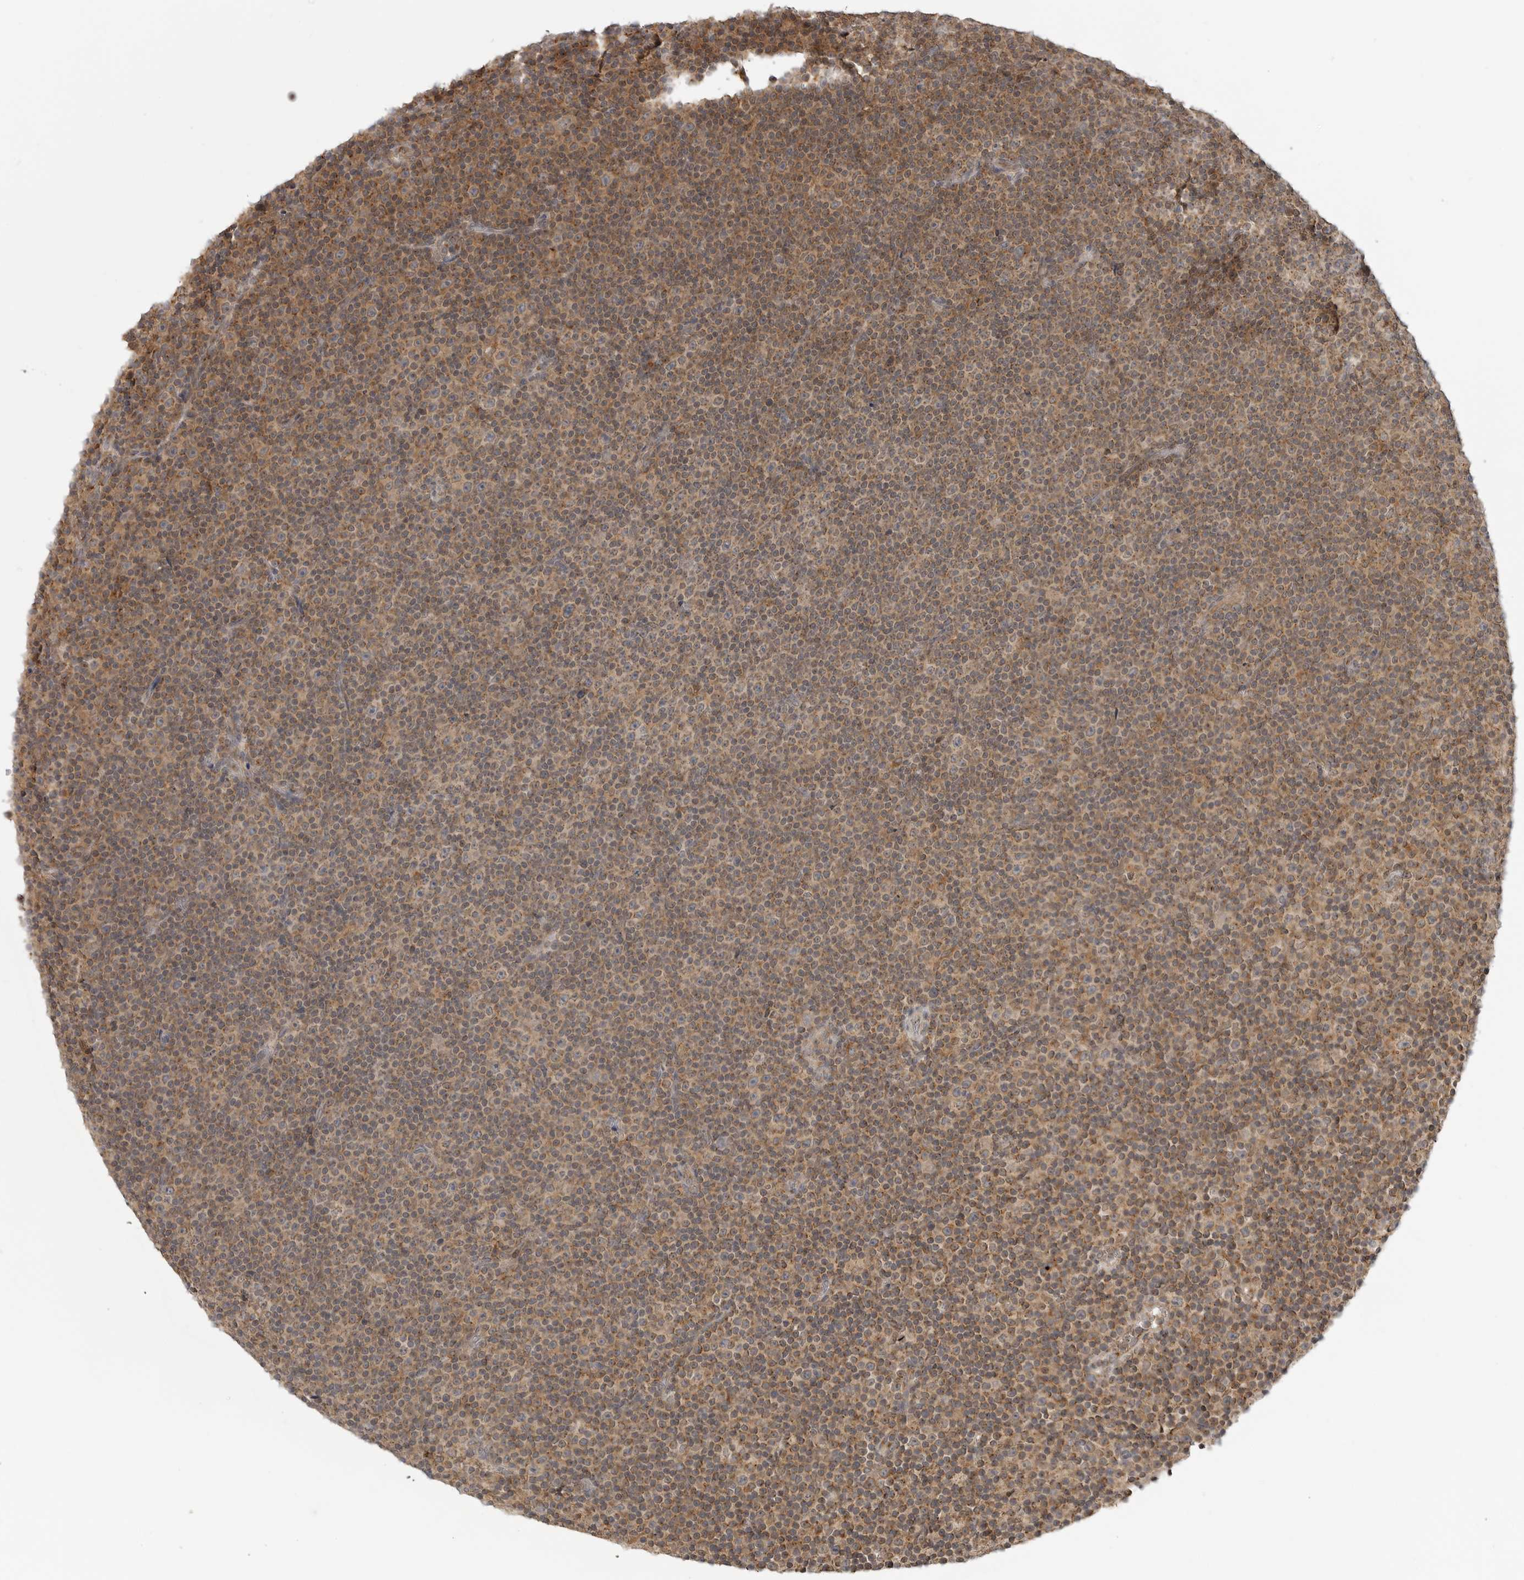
{"staining": {"intensity": "moderate", "quantity": "25%-75%", "location": "cytoplasmic/membranous"}, "tissue": "lymphoma", "cell_type": "Tumor cells", "image_type": "cancer", "snomed": [{"axis": "morphology", "description": "Malignant lymphoma, non-Hodgkin's type, Low grade"}, {"axis": "topography", "description": "Lymph node"}], "caption": "Lymphoma stained for a protein (brown) demonstrates moderate cytoplasmic/membranous positive expression in about 25%-75% of tumor cells.", "gene": "COPA", "patient": {"sex": "female", "age": 67}}